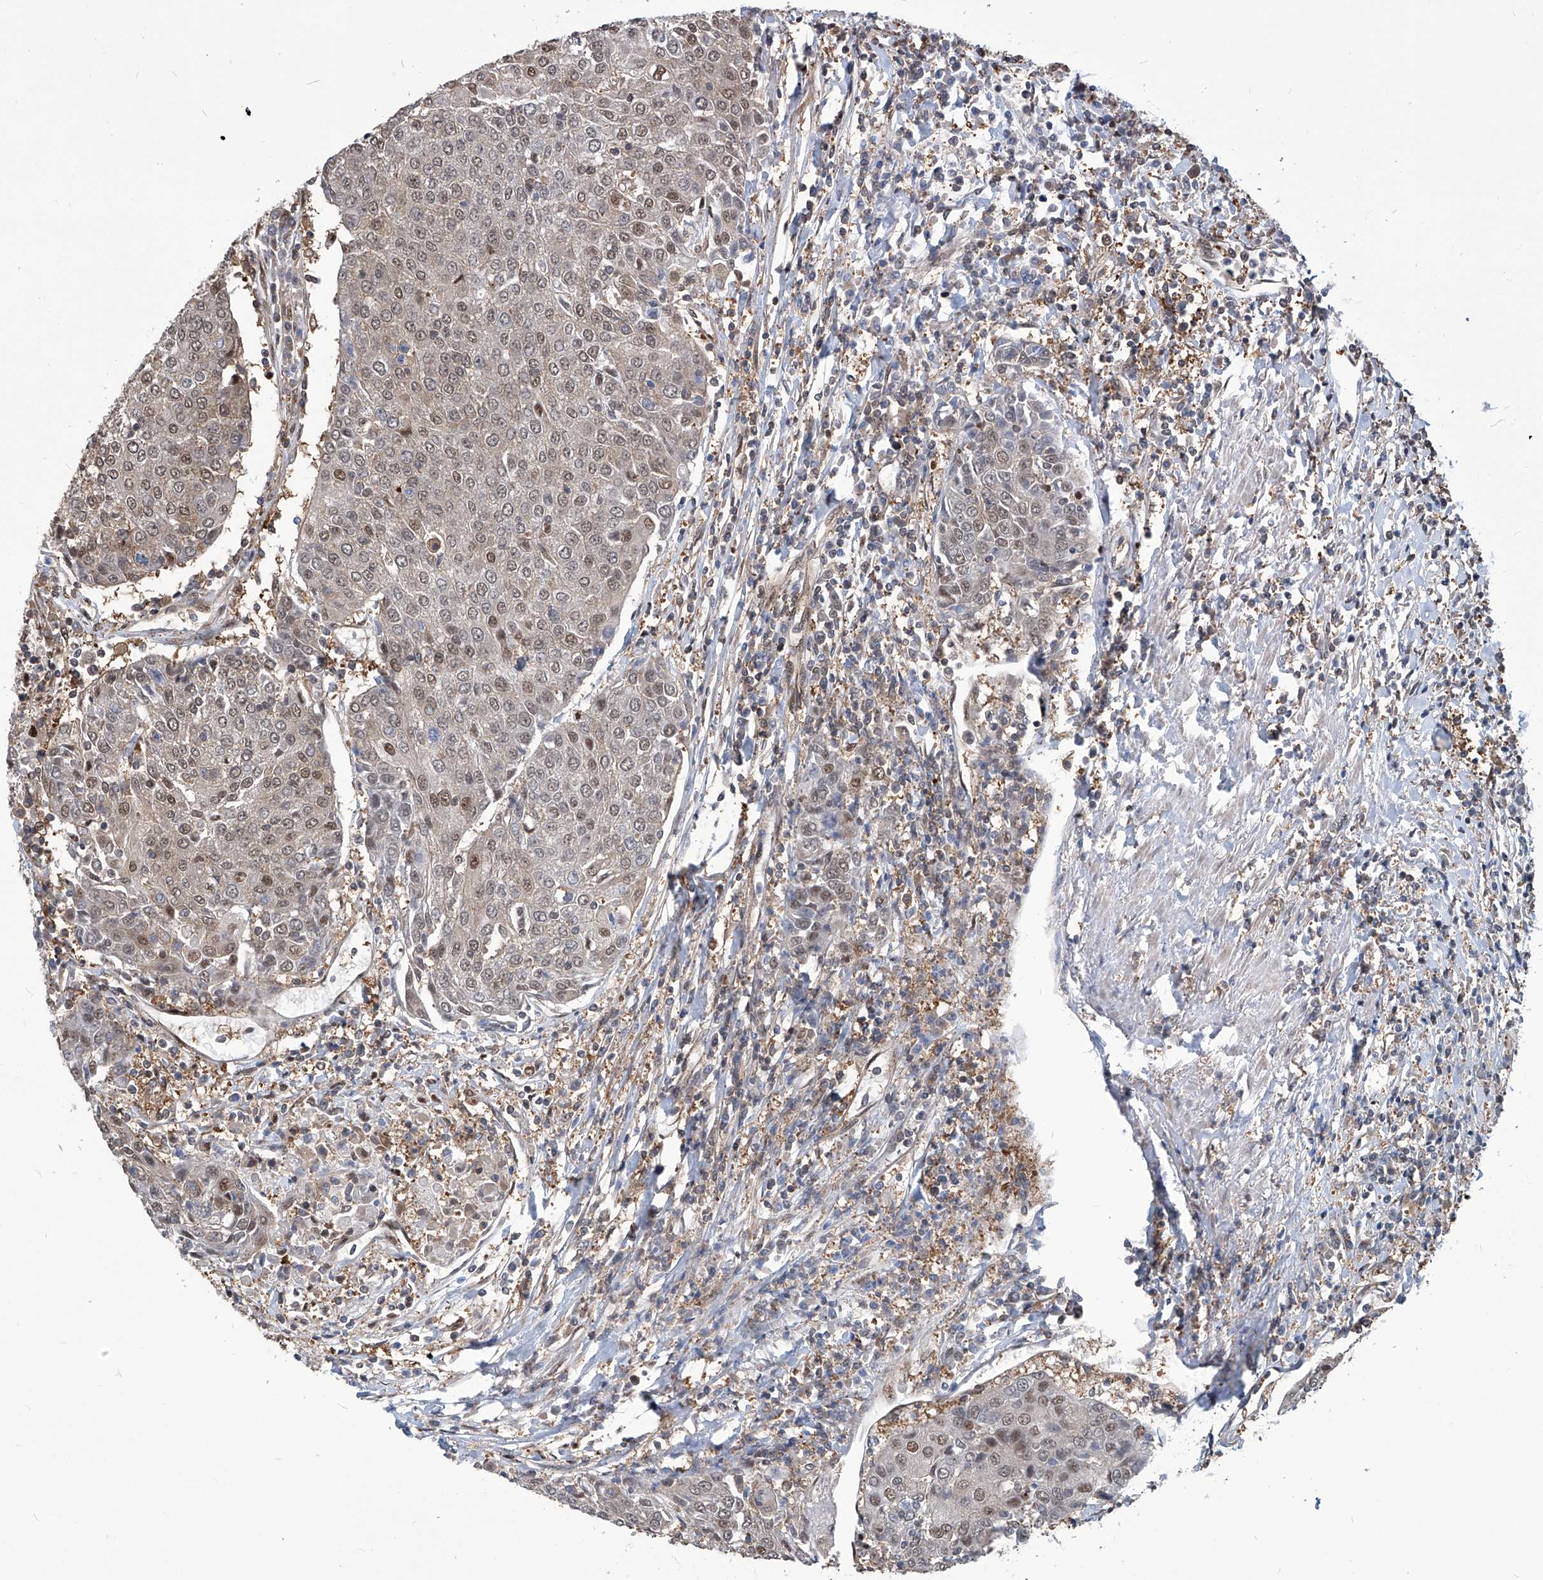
{"staining": {"intensity": "moderate", "quantity": ">75%", "location": "nuclear"}, "tissue": "urothelial cancer", "cell_type": "Tumor cells", "image_type": "cancer", "snomed": [{"axis": "morphology", "description": "Urothelial carcinoma, High grade"}, {"axis": "topography", "description": "Urinary bladder"}], "caption": "Immunohistochemical staining of high-grade urothelial carcinoma displays medium levels of moderate nuclear positivity in approximately >75% of tumor cells.", "gene": "PSMB1", "patient": {"sex": "female", "age": 85}}